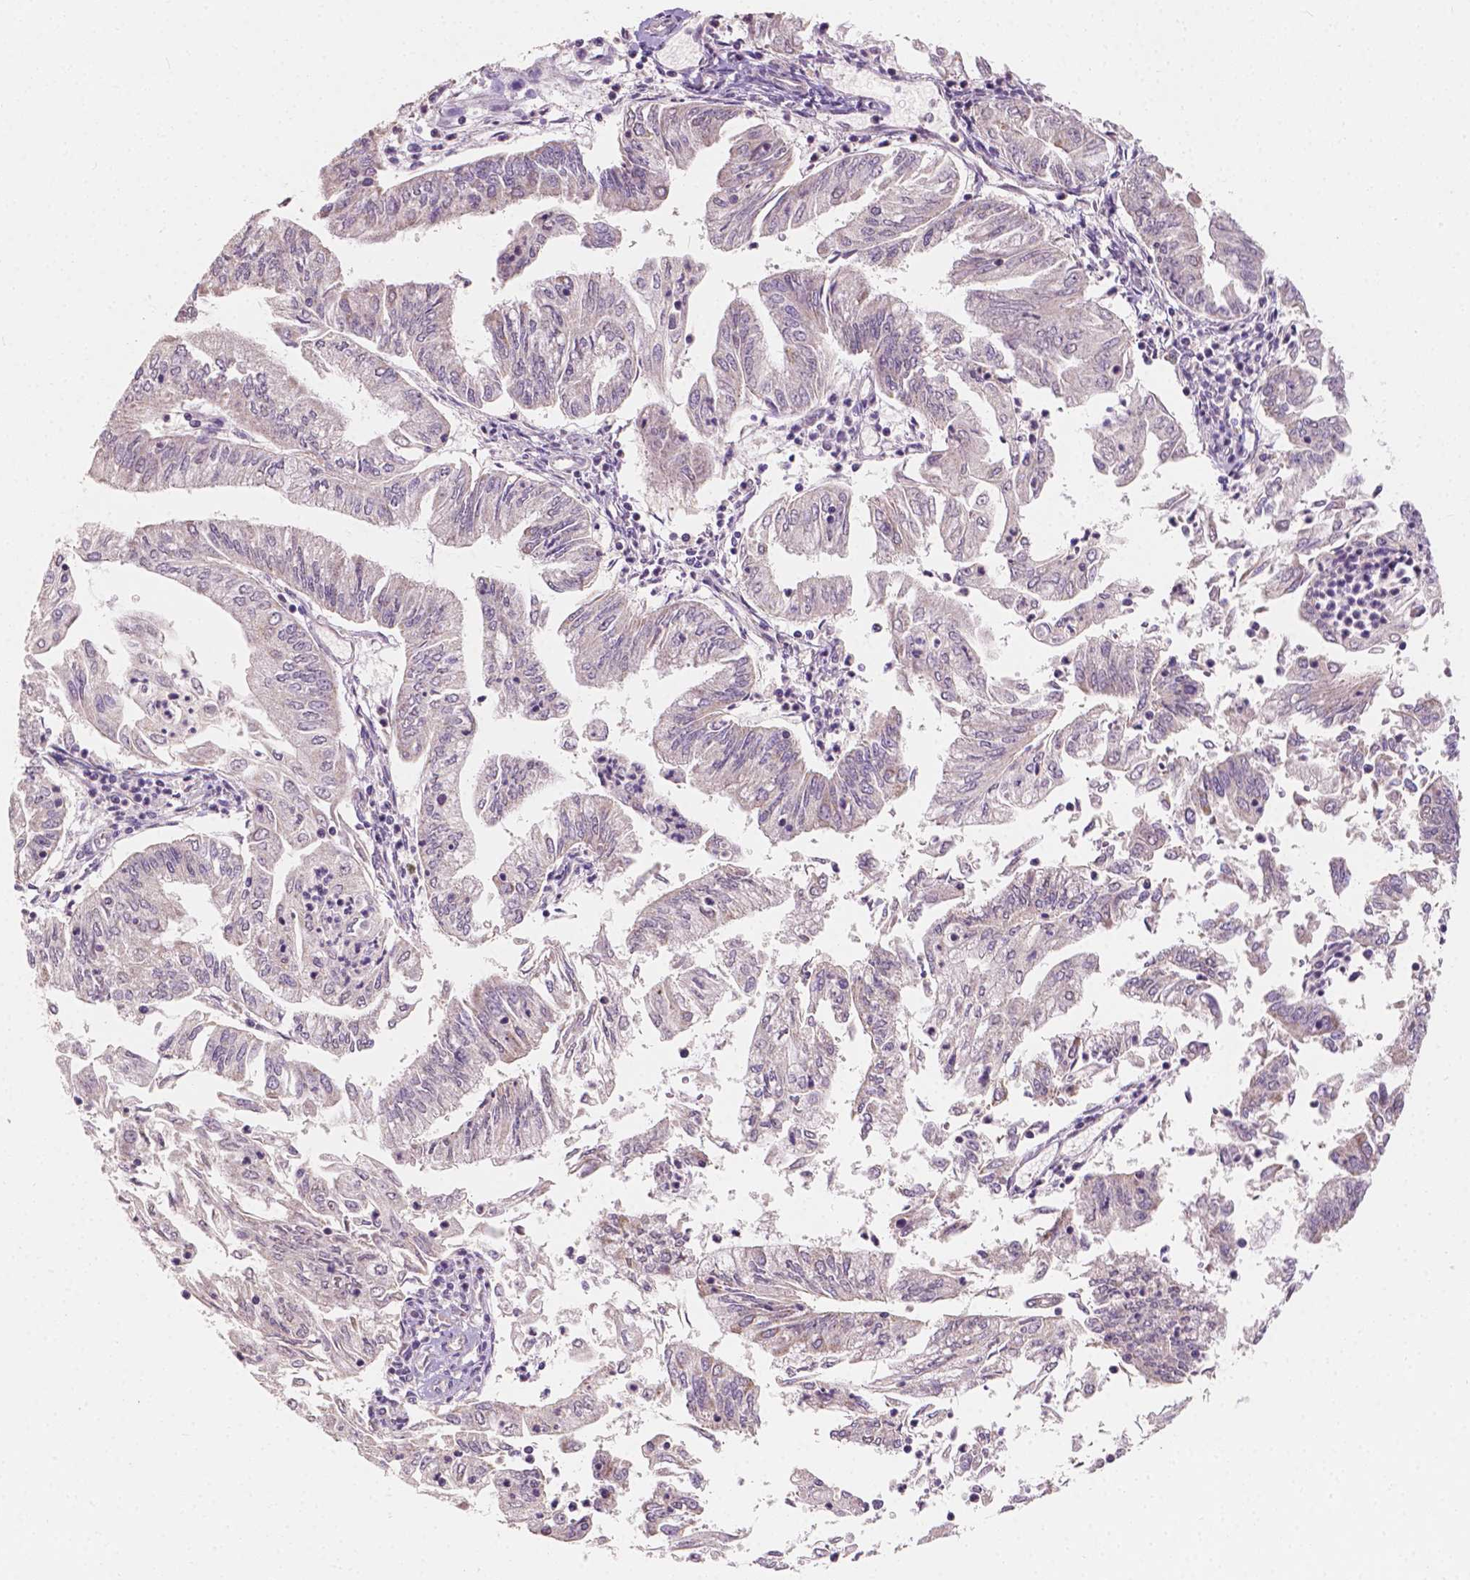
{"staining": {"intensity": "negative", "quantity": "none", "location": "none"}, "tissue": "endometrial cancer", "cell_type": "Tumor cells", "image_type": "cancer", "snomed": [{"axis": "morphology", "description": "Adenocarcinoma, NOS"}, {"axis": "topography", "description": "Endometrium"}], "caption": "An immunohistochemistry (IHC) photomicrograph of adenocarcinoma (endometrial) is shown. There is no staining in tumor cells of adenocarcinoma (endometrial).", "gene": "SIRT2", "patient": {"sex": "female", "age": 55}}